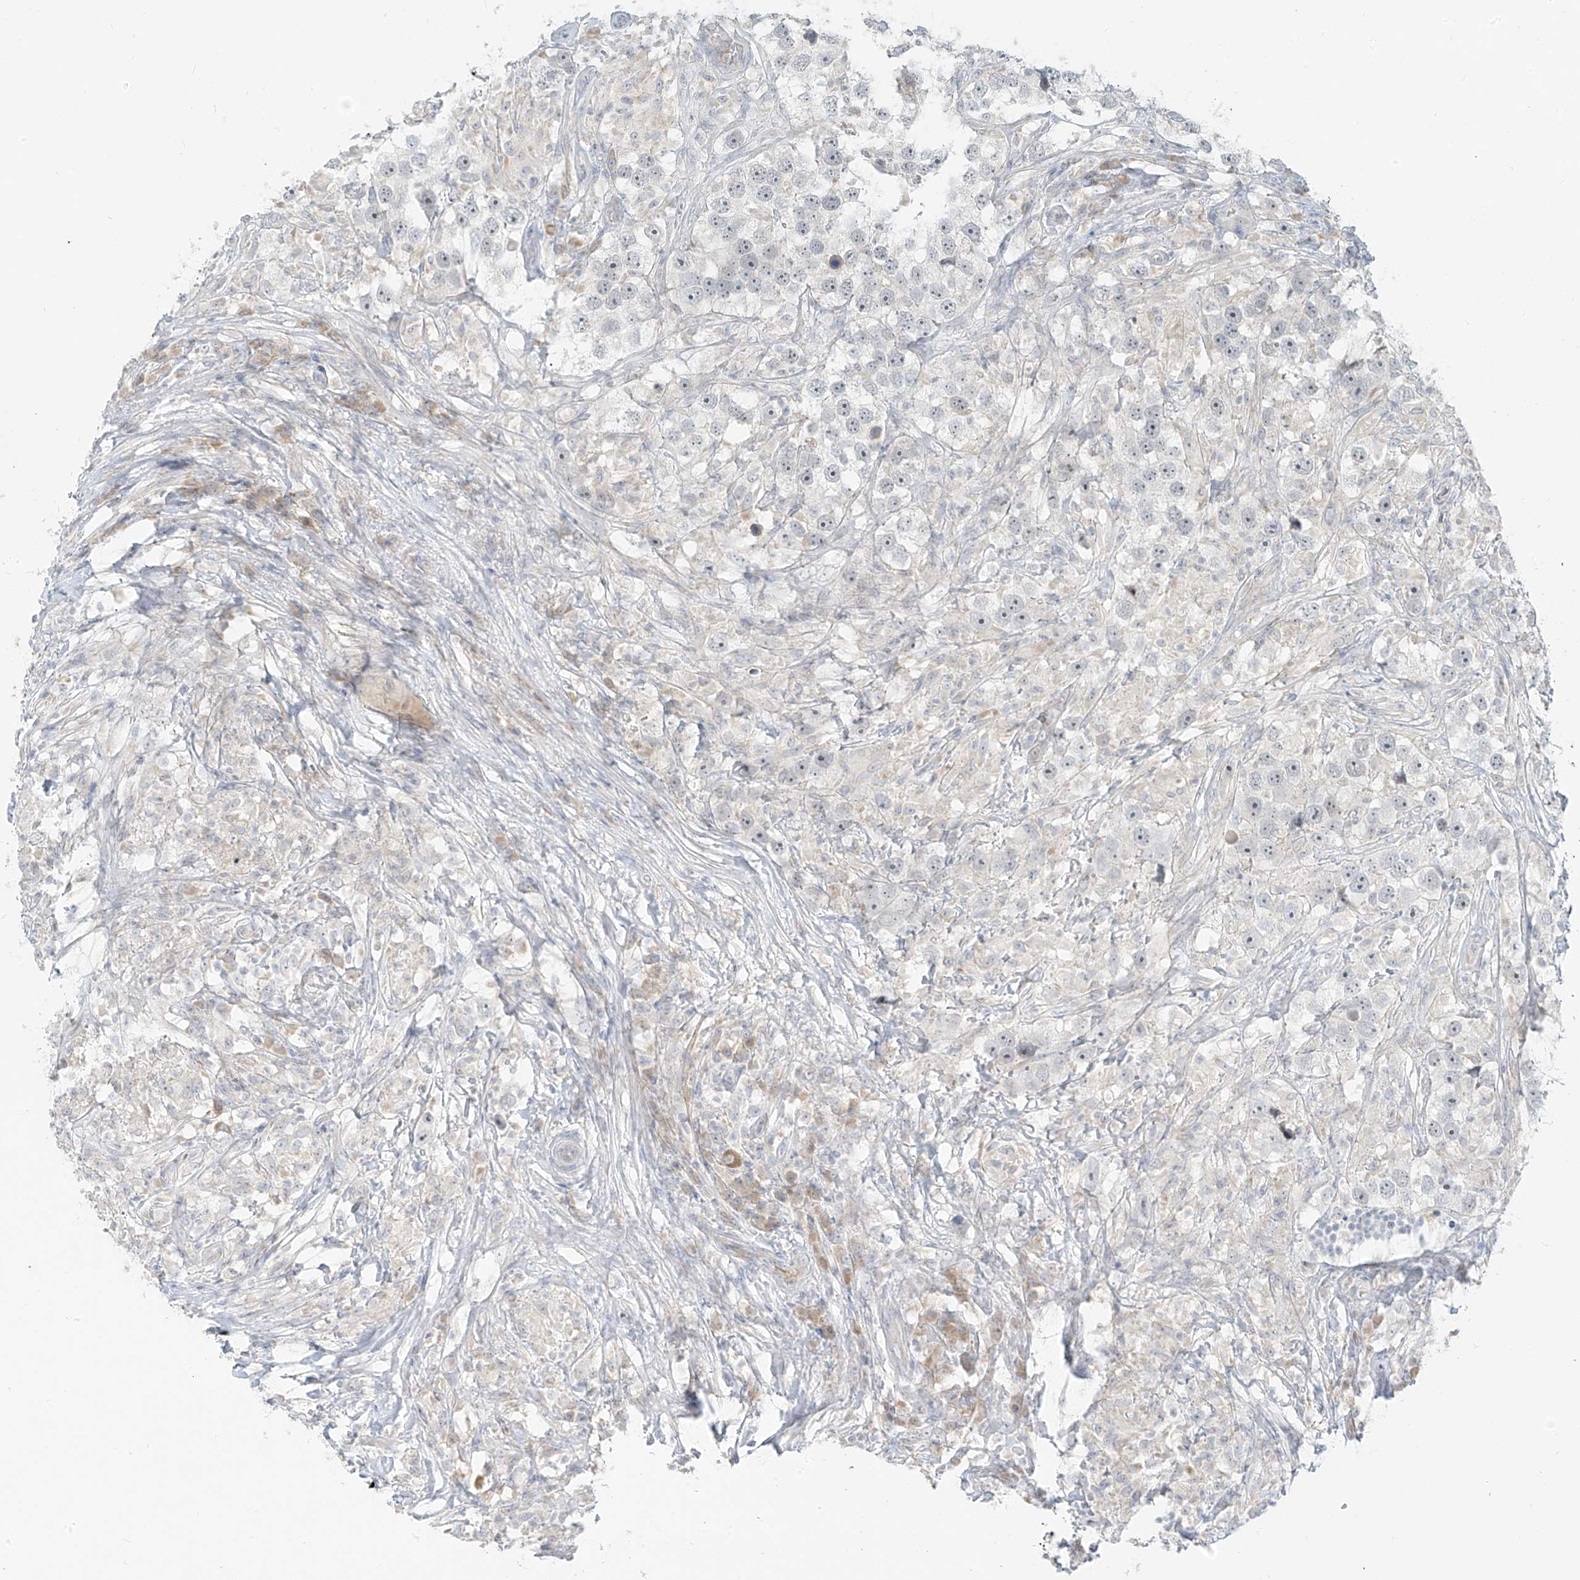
{"staining": {"intensity": "negative", "quantity": "none", "location": "none"}, "tissue": "testis cancer", "cell_type": "Tumor cells", "image_type": "cancer", "snomed": [{"axis": "morphology", "description": "Seminoma, NOS"}, {"axis": "topography", "description": "Testis"}], "caption": "A photomicrograph of testis cancer stained for a protein demonstrates no brown staining in tumor cells. The staining was performed using DAB to visualize the protein expression in brown, while the nuclei were stained in blue with hematoxylin (Magnification: 20x).", "gene": "C2orf42", "patient": {"sex": "male", "age": 49}}